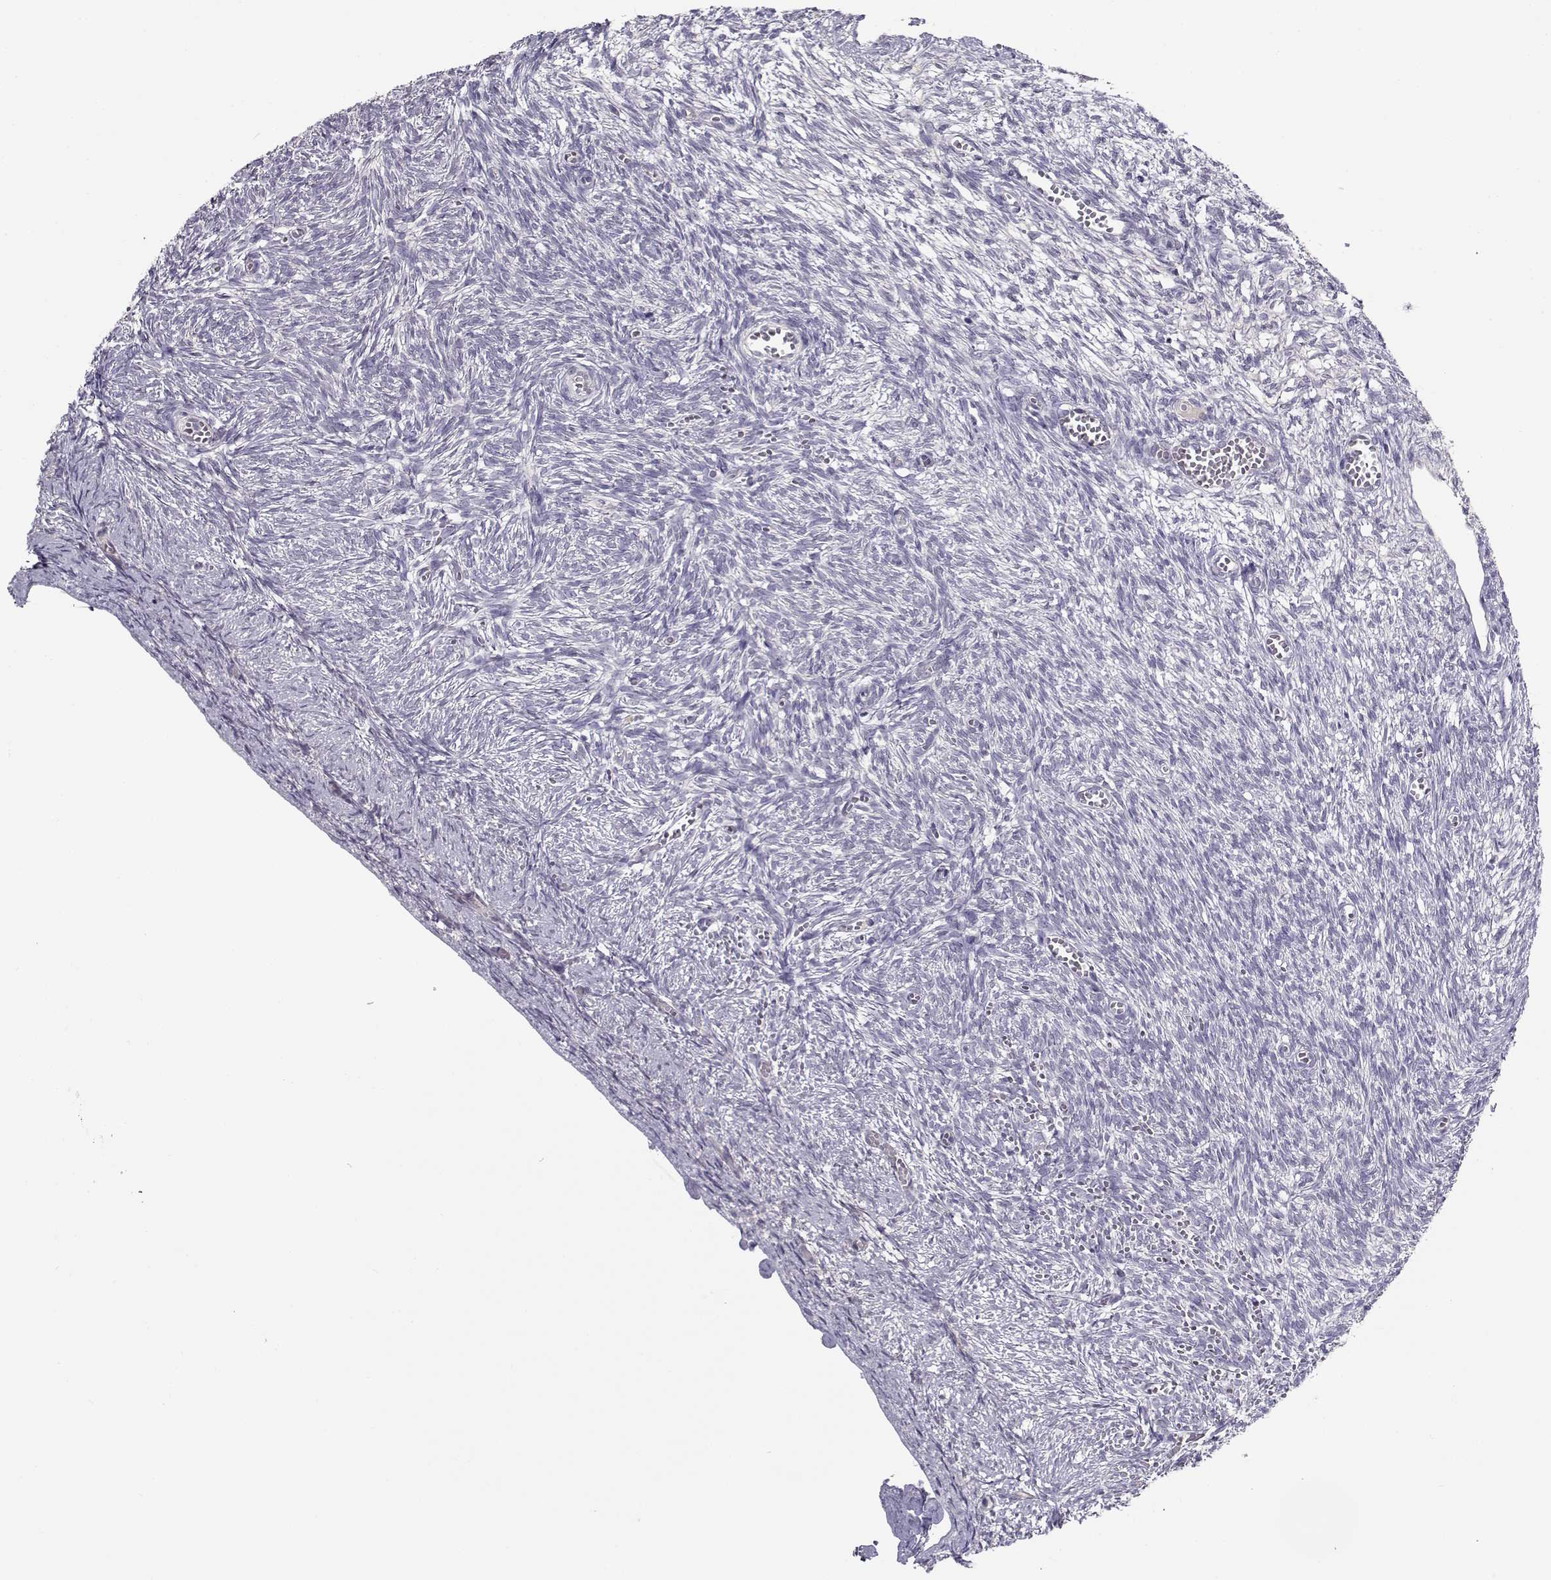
{"staining": {"intensity": "negative", "quantity": "none", "location": "none"}, "tissue": "ovary", "cell_type": "Follicle cells", "image_type": "normal", "snomed": [{"axis": "morphology", "description": "Normal tissue, NOS"}, {"axis": "topography", "description": "Ovary"}], "caption": "The immunohistochemistry image has no significant positivity in follicle cells of ovary. The staining is performed using DAB (3,3'-diaminobenzidine) brown chromogen with nuclei counter-stained in using hematoxylin.", "gene": "TMEM145", "patient": {"sex": "female", "age": 43}}